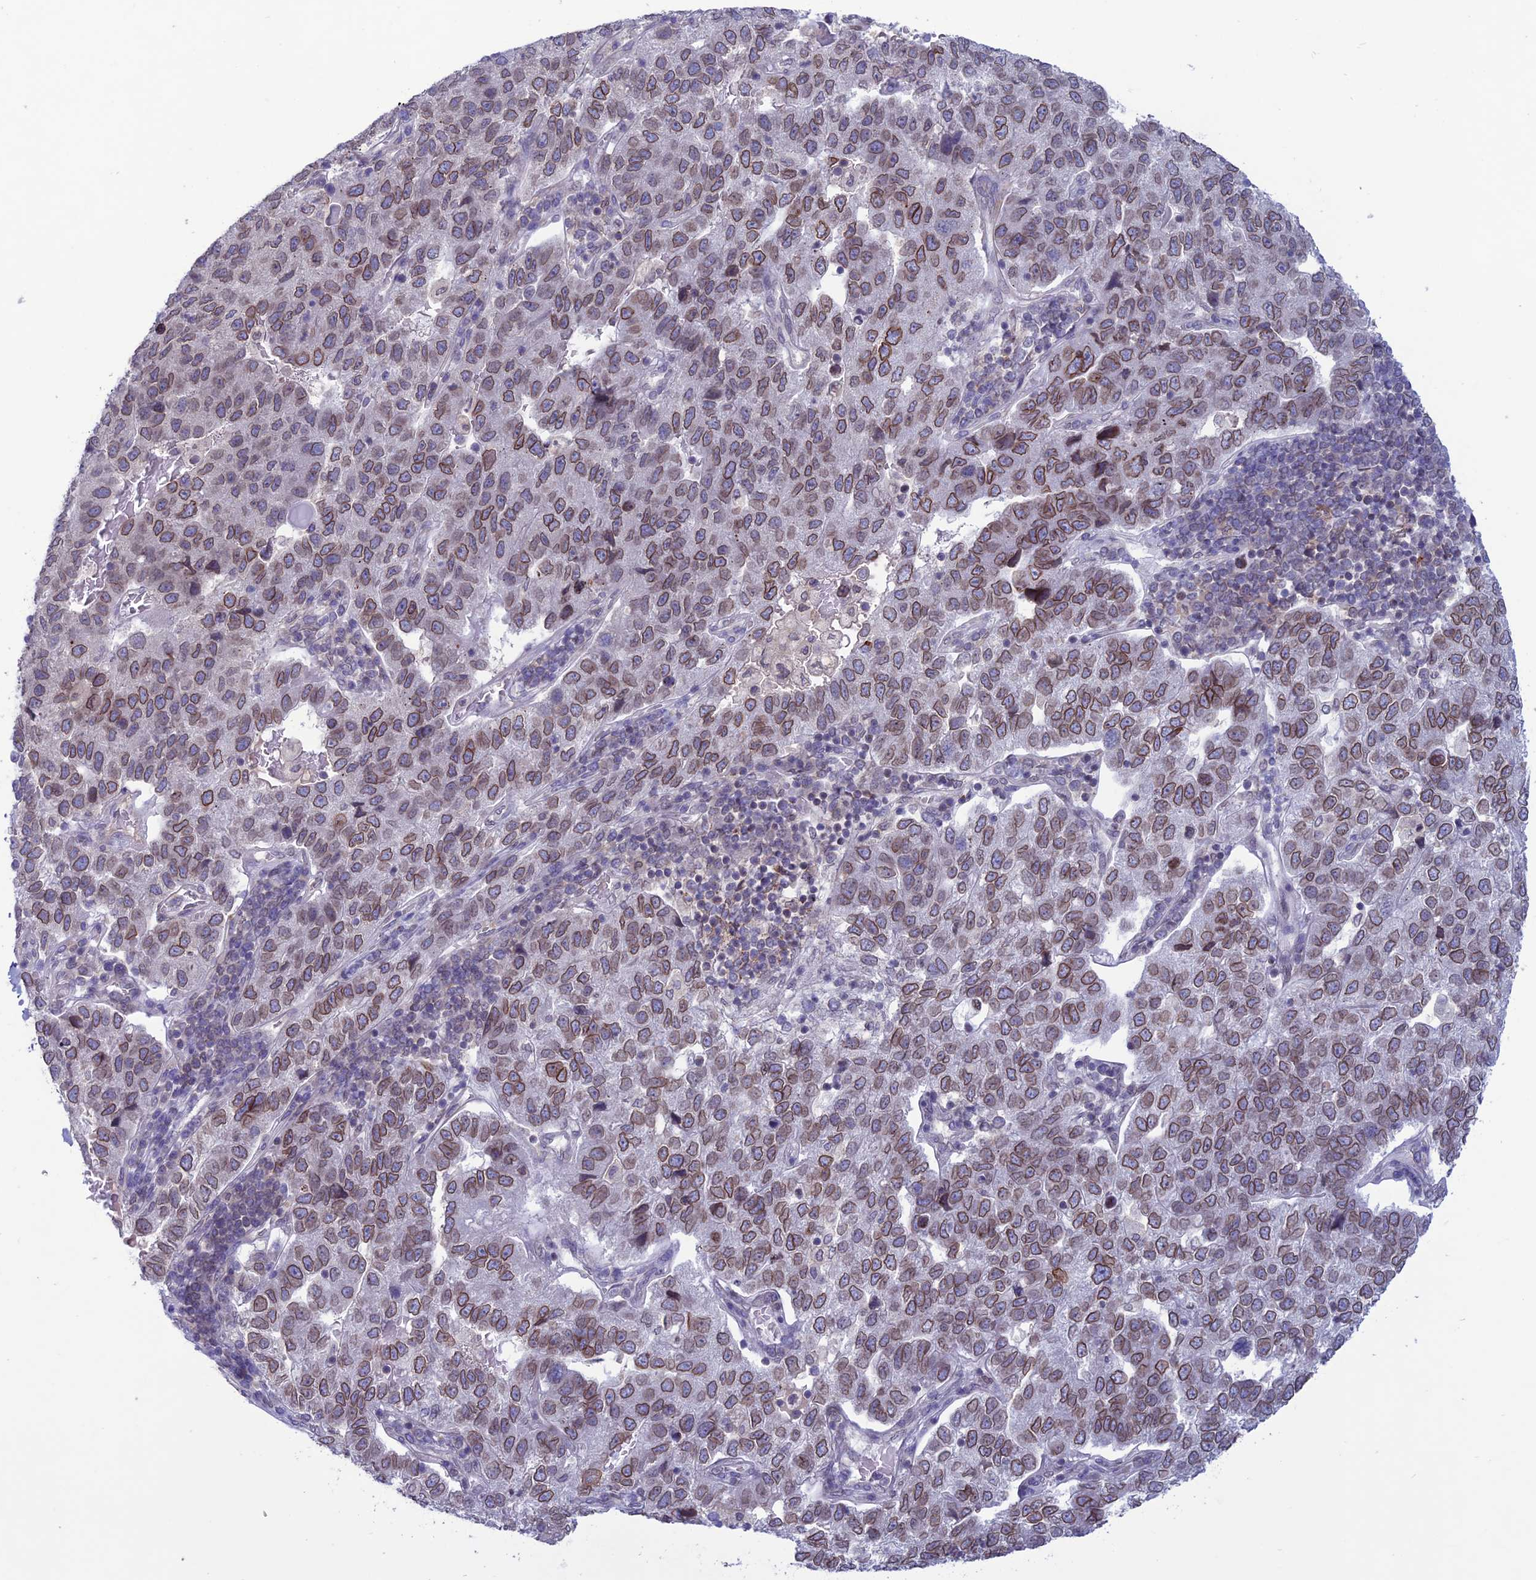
{"staining": {"intensity": "moderate", "quantity": ">75%", "location": "cytoplasmic/membranous,nuclear"}, "tissue": "pancreatic cancer", "cell_type": "Tumor cells", "image_type": "cancer", "snomed": [{"axis": "morphology", "description": "Adenocarcinoma, NOS"}, {"axis": "topography", "description": "Pancreas"}], "caption": "Immunohistochemistry micrograph of neoplastic tissue: human pancreatic cancer stained using immunohistochemistry demonstrates medium levels of moderate protein expression localized specifically in the cytoplasmic/membranous and nuclear of tumor cells, appearing as a cytoplasmic/membranous and nuclear brown color.", "gene": "WDR46", "patient": {"sex": "female", "age": 61}}